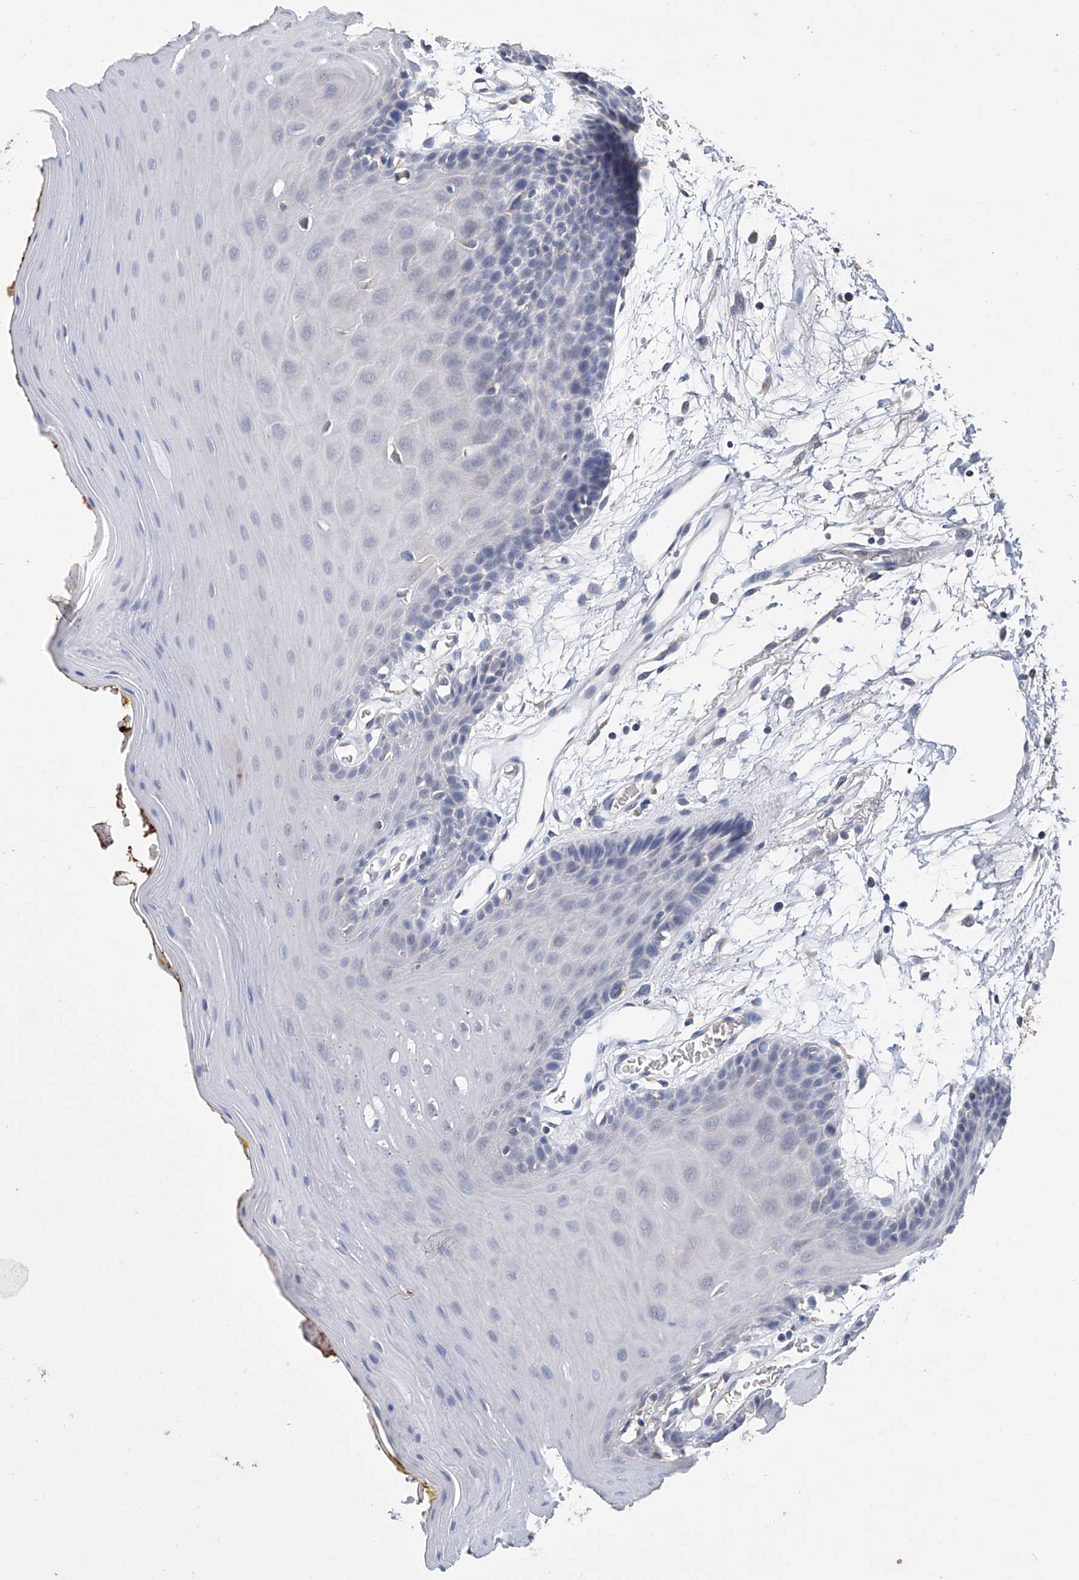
{"staining": {"intensity": "negative", "quantity": "none", "location": "none"}, "tissue": "oral mucosa", "cell_type": "Squamous epithelial cells", "image_type": "normal", "snomed": [{"axis": "morphology", "description": "Normal tissue, NOS"}, {"axis": "morphology", "description": "Squamous cell carcinoma, NOS"}, {"axis": "topography", "description": "Skeletal muscle"}, {"axis": "topography", "description": "Oral tissue"}, {"axis": "topography", "description": "Salivary gland"}, {"axis": "topography", "description": "Head-Neck"}], "caption": "Immunohistochemical staining of unremarkable oral mucosa exhibits no significant positivity in squamous epithelial cells. Brightfield microscopy of immunohistochemistry stained with DAB (brown) and hematoxylin (blue), captured at high magnification.", "gene": "GPT", "patient": {"sex": "male", "age": 54}}